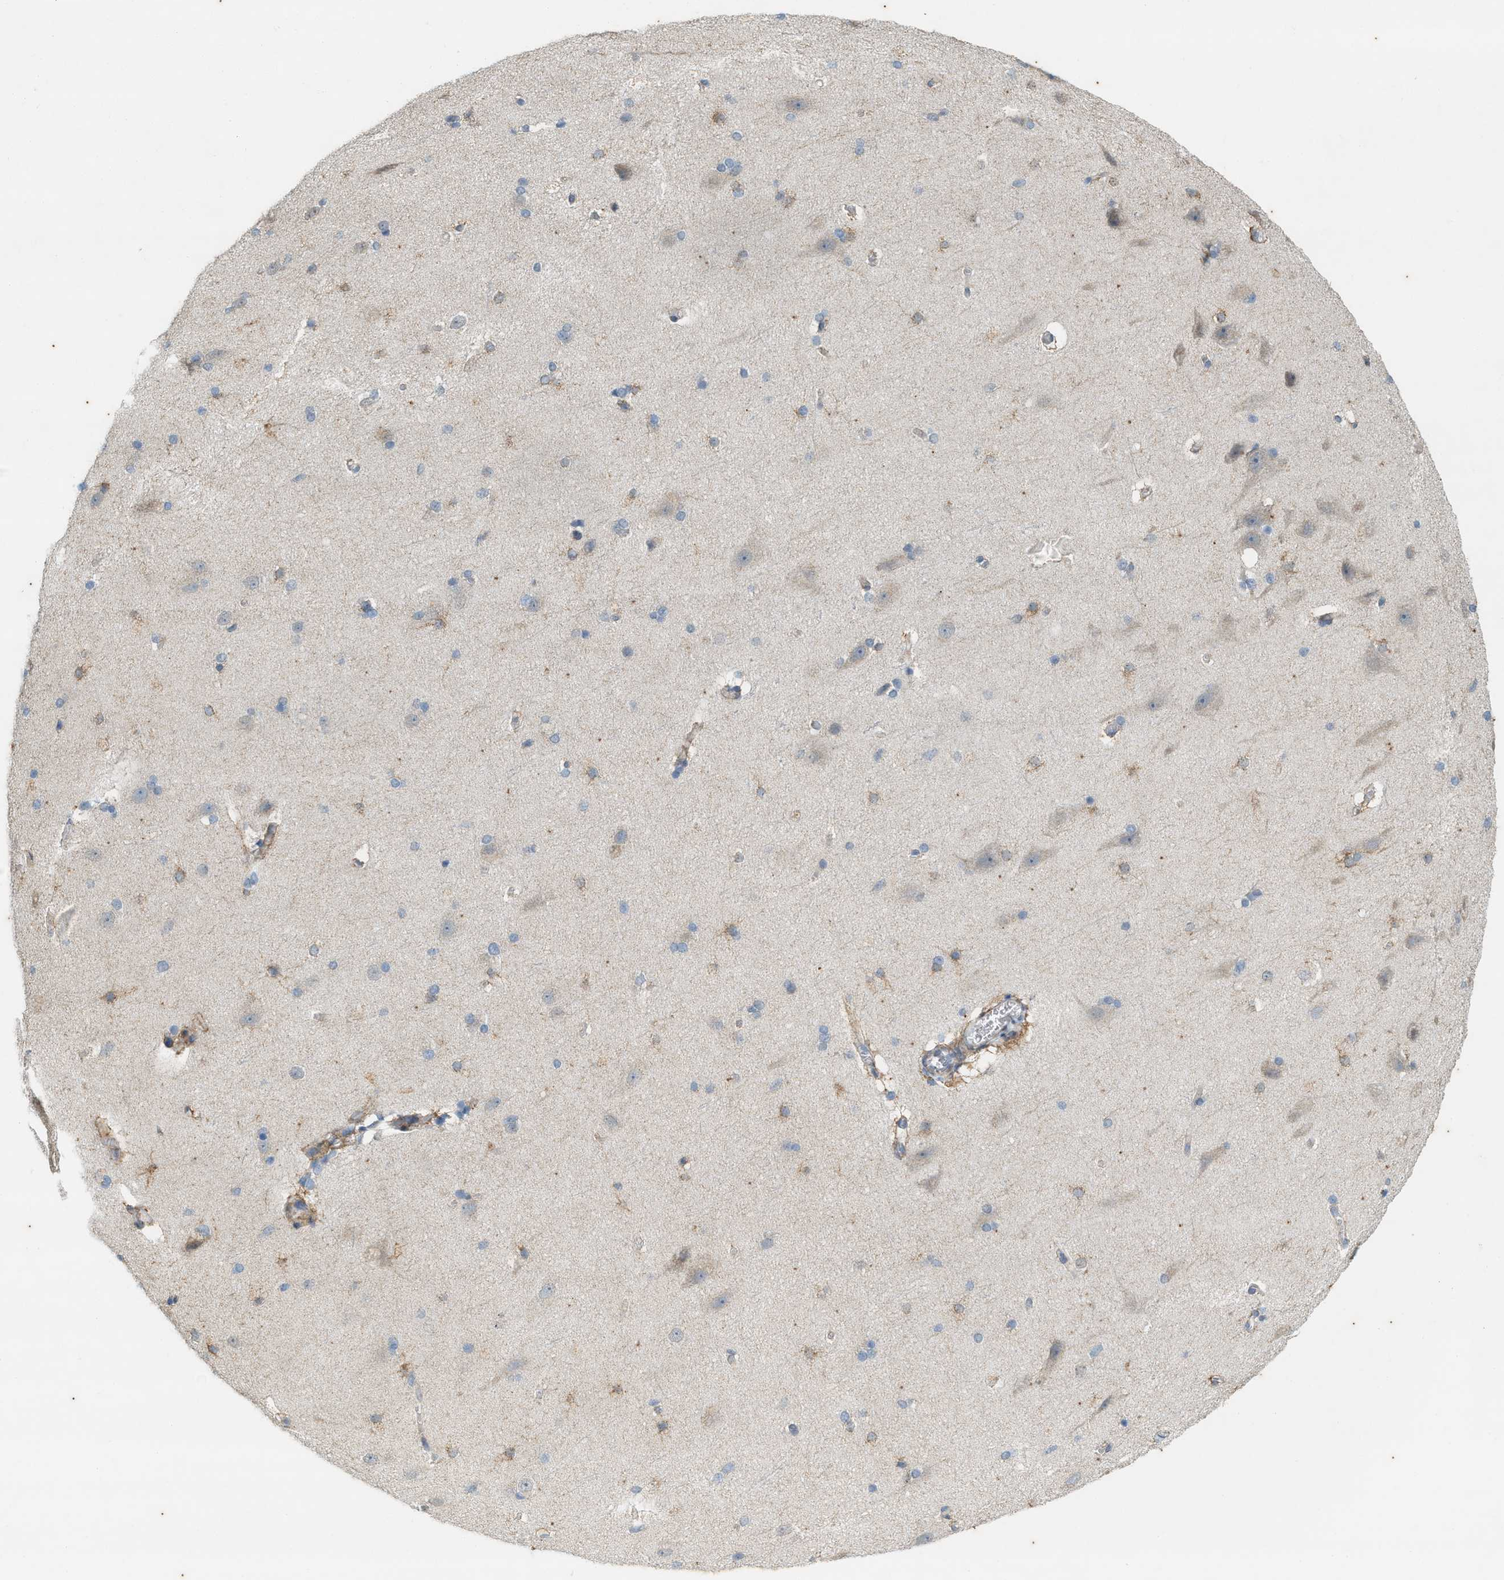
{"staining": {"intensity": "weak", "quantity": "25%-75%", "location": "cytoplasmic/membranous"}, "tissue": "cerebral cortex", "cell_type": "Endothelial cells", "image_type": "normal", "snomed": [{"axis": "morphology", "description": "Normal tissue, NOS"}, {"axis": "topography", "description": "Cerebral cortex"}, {"axis": "topography", "description": "Hippocampus"}], "caption": "An IHC photomicrograph of benign tissue is shown. Protein staining in brown highlights weak cytoplasmic/membranous positivity in cerebral cortex within endothelial cells.", "gene": "CHPF2", "patient": {"sex": "female", "age": 19}}